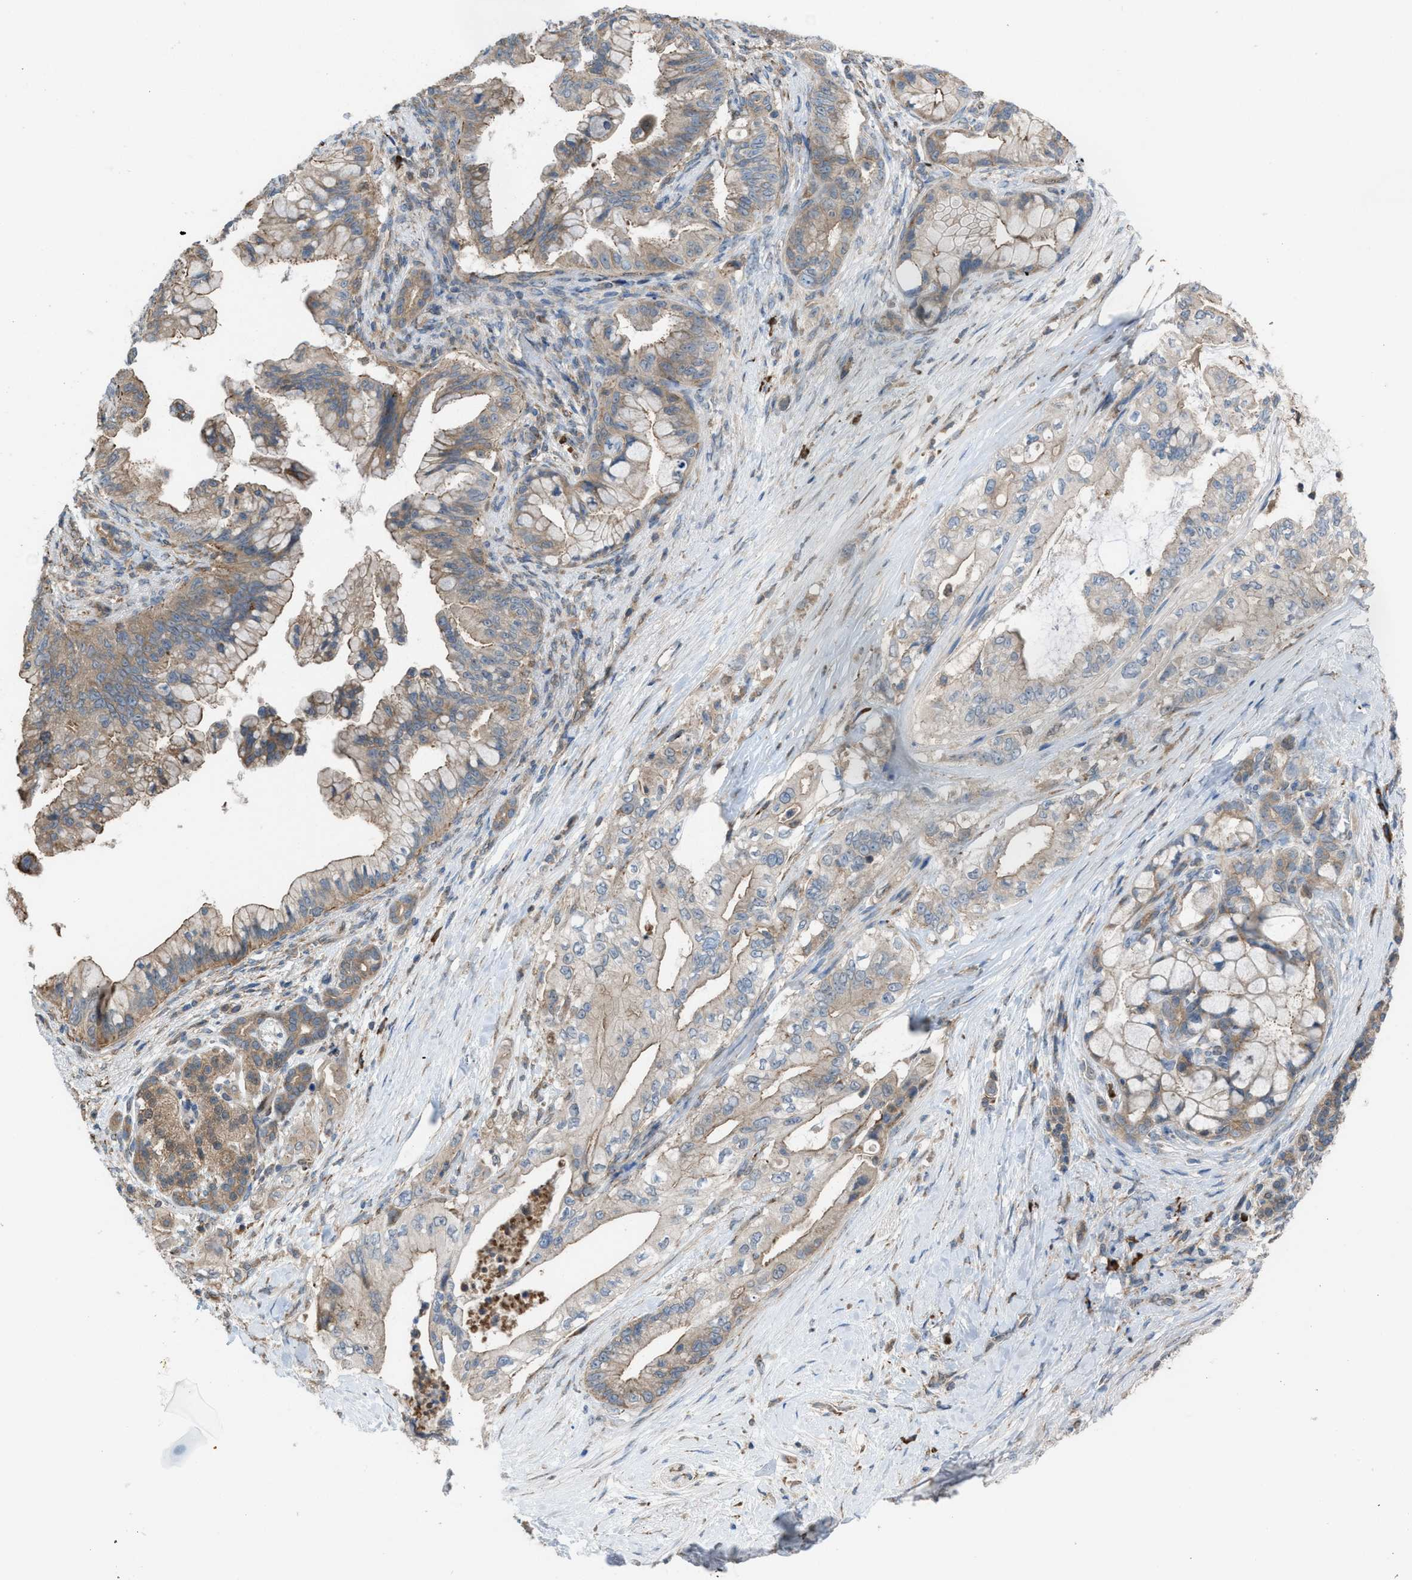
{"staining": {"intensity": "moderate", "quantity": "25%-75%", "location": "cytoplasmic/membranous"}, "tissue": "pancreatic cancer", "cell_type": "Tumor cells", "image_type": "cancer", "snomed": [{"axis": "morphology", "description": "Adenocarcinoma, NOS"}, {"axis": "topography", "description": "Pancreas"}], "caption": "Adenocarcinoma (pancreatic) was stained to show a protein in brown. There is medium levels of moderate cytoplasmic/membranous staining in approximately 25%-75% of tumor cells. Immunohistochemistry stains the protein of interest in brown and the nuclei are stained blue.", "gene": "PLAA", "patient": {"sex": "male", "age": 59}}